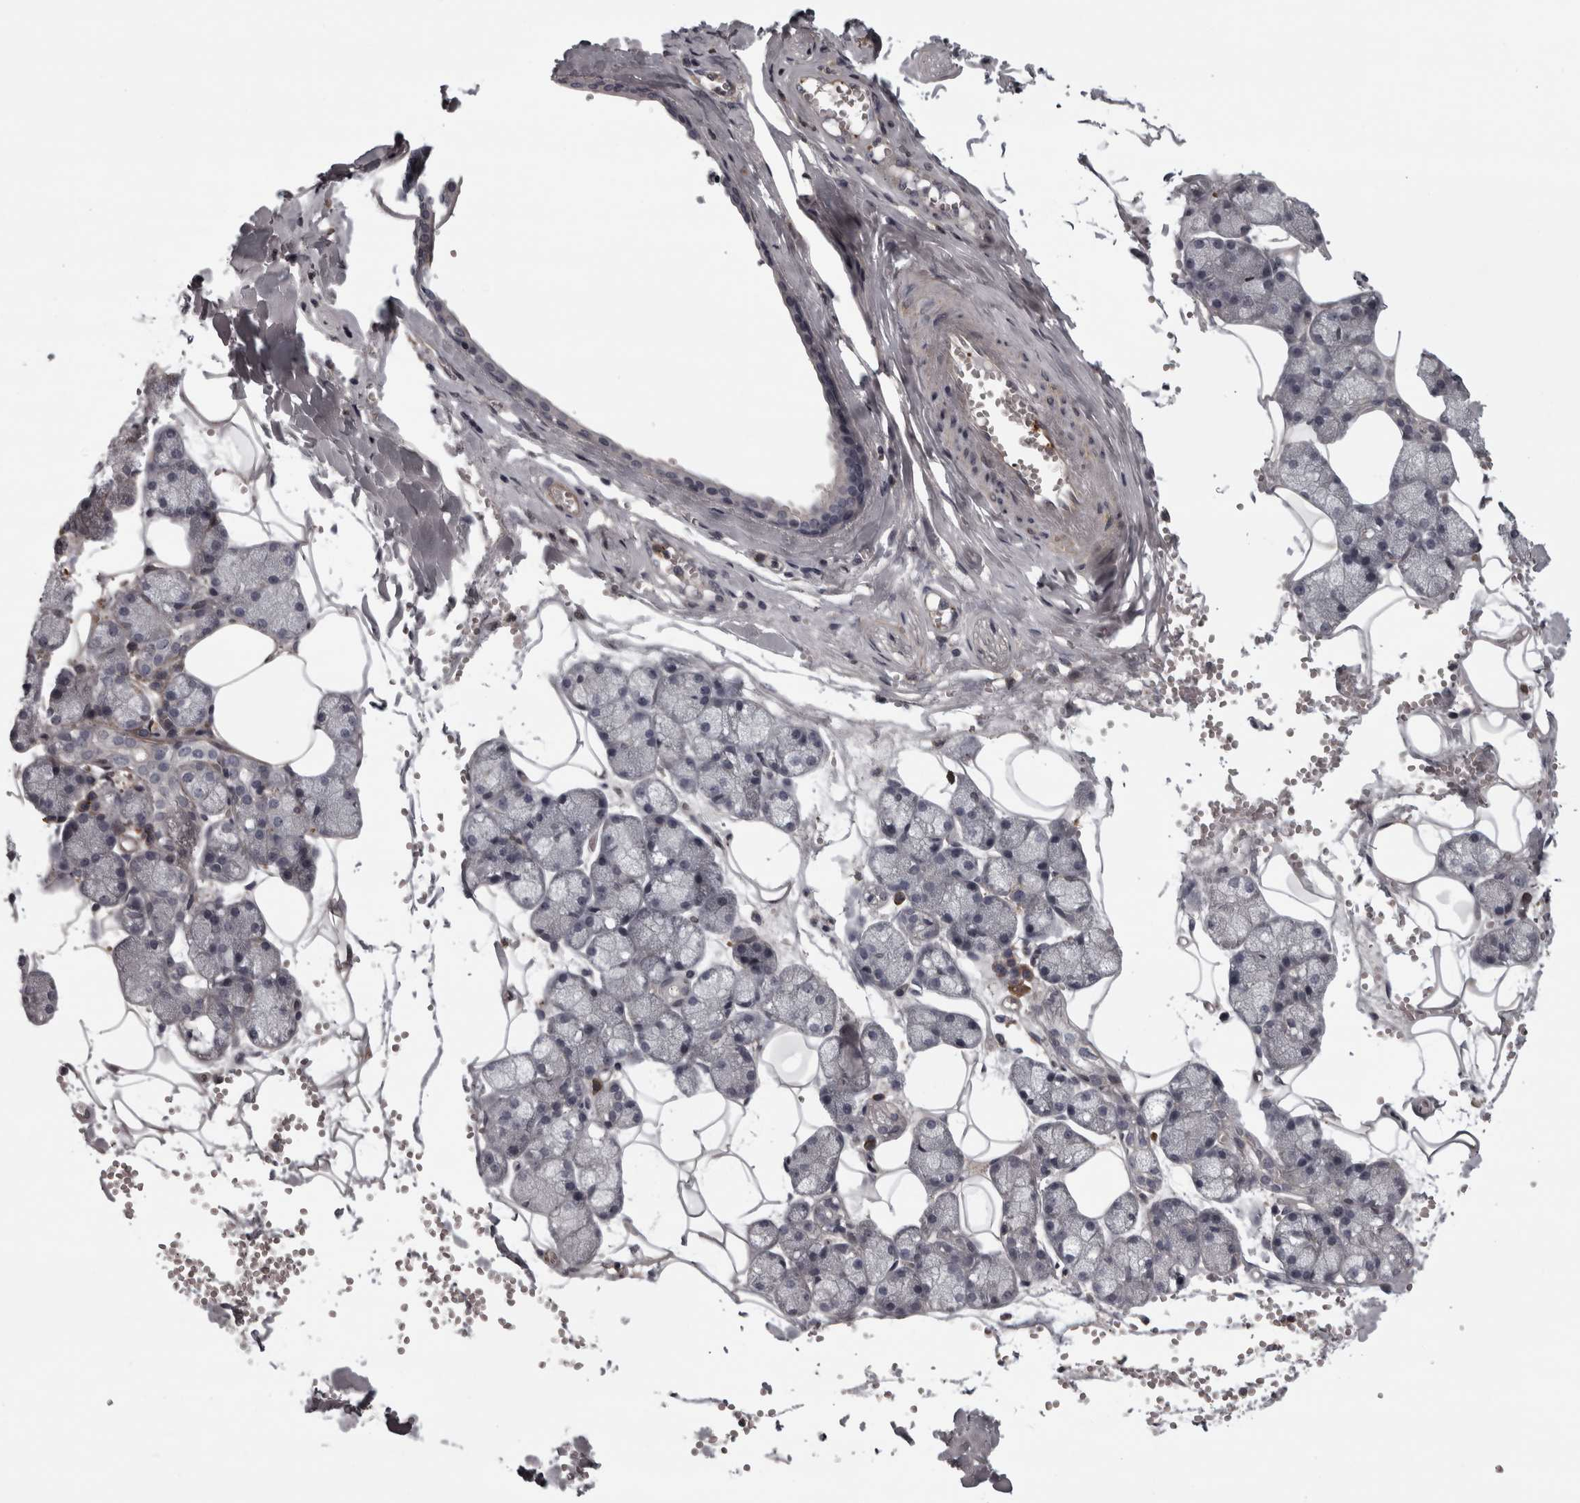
{"staining": {"intensity": "negative", "quantity": "none", "location": "none"}, "tissue": "salivary gland", "cell_type": "Glandular cells", "image_type": "normal", "snomed": [{"axis": "morphology", "description": "Normal tissue, NOS"}, {"axis": "topography", "description": "Salivary gland"}], "caption": "IHC photomicrograph of unremarkable salivary gland: salivary gland stained with DAB (3,3'-diaminobenzidine) shows no significant protein expression in glandular cells. (Immunohistochemistry, brightfield microscopy, high magnification).", "gene": "RSU1", "patient": {"sex": "male", "age": 62}}